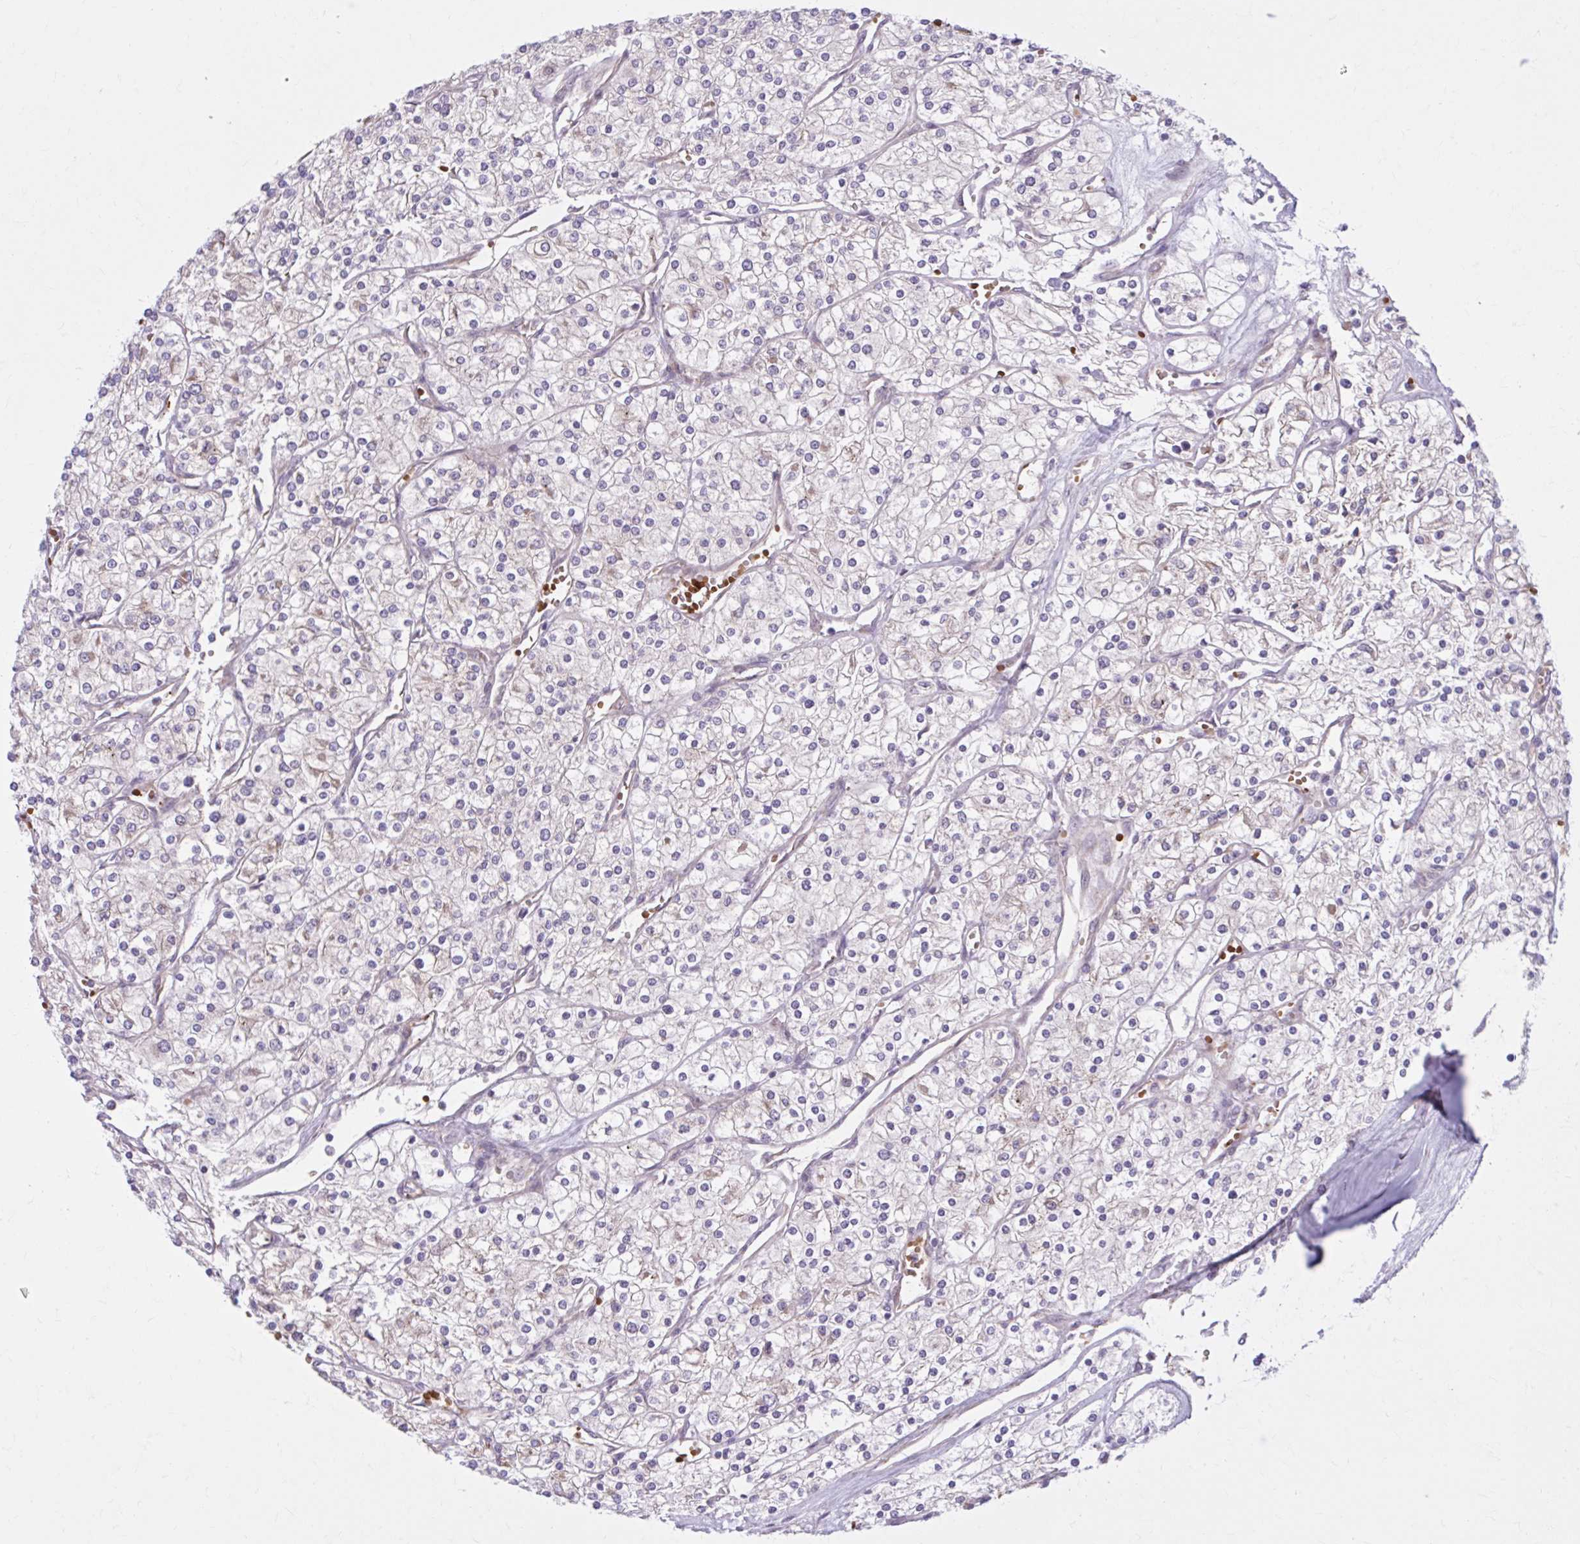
{"staining": {"intensity": "weak", "quantity": "<25%", "location": "cytoplasmic/membranous"}, "tissue": "renal cancer", "cell_type": "Tumor cells", "image_type": "cancer", "snomed": [{"axis": "morphology", "description": "Adenocarcinoma, NOS"}, {"axis": "topography", "description": "Kidney"}], "caption": "The immunohistochemistry (IHC) histopathology image has no significant staining in tumor cells of renal cancer (adenocarcinoma) tissue.", "gene": "SNF8", "patient": {"sex": "male", "age": 80}}